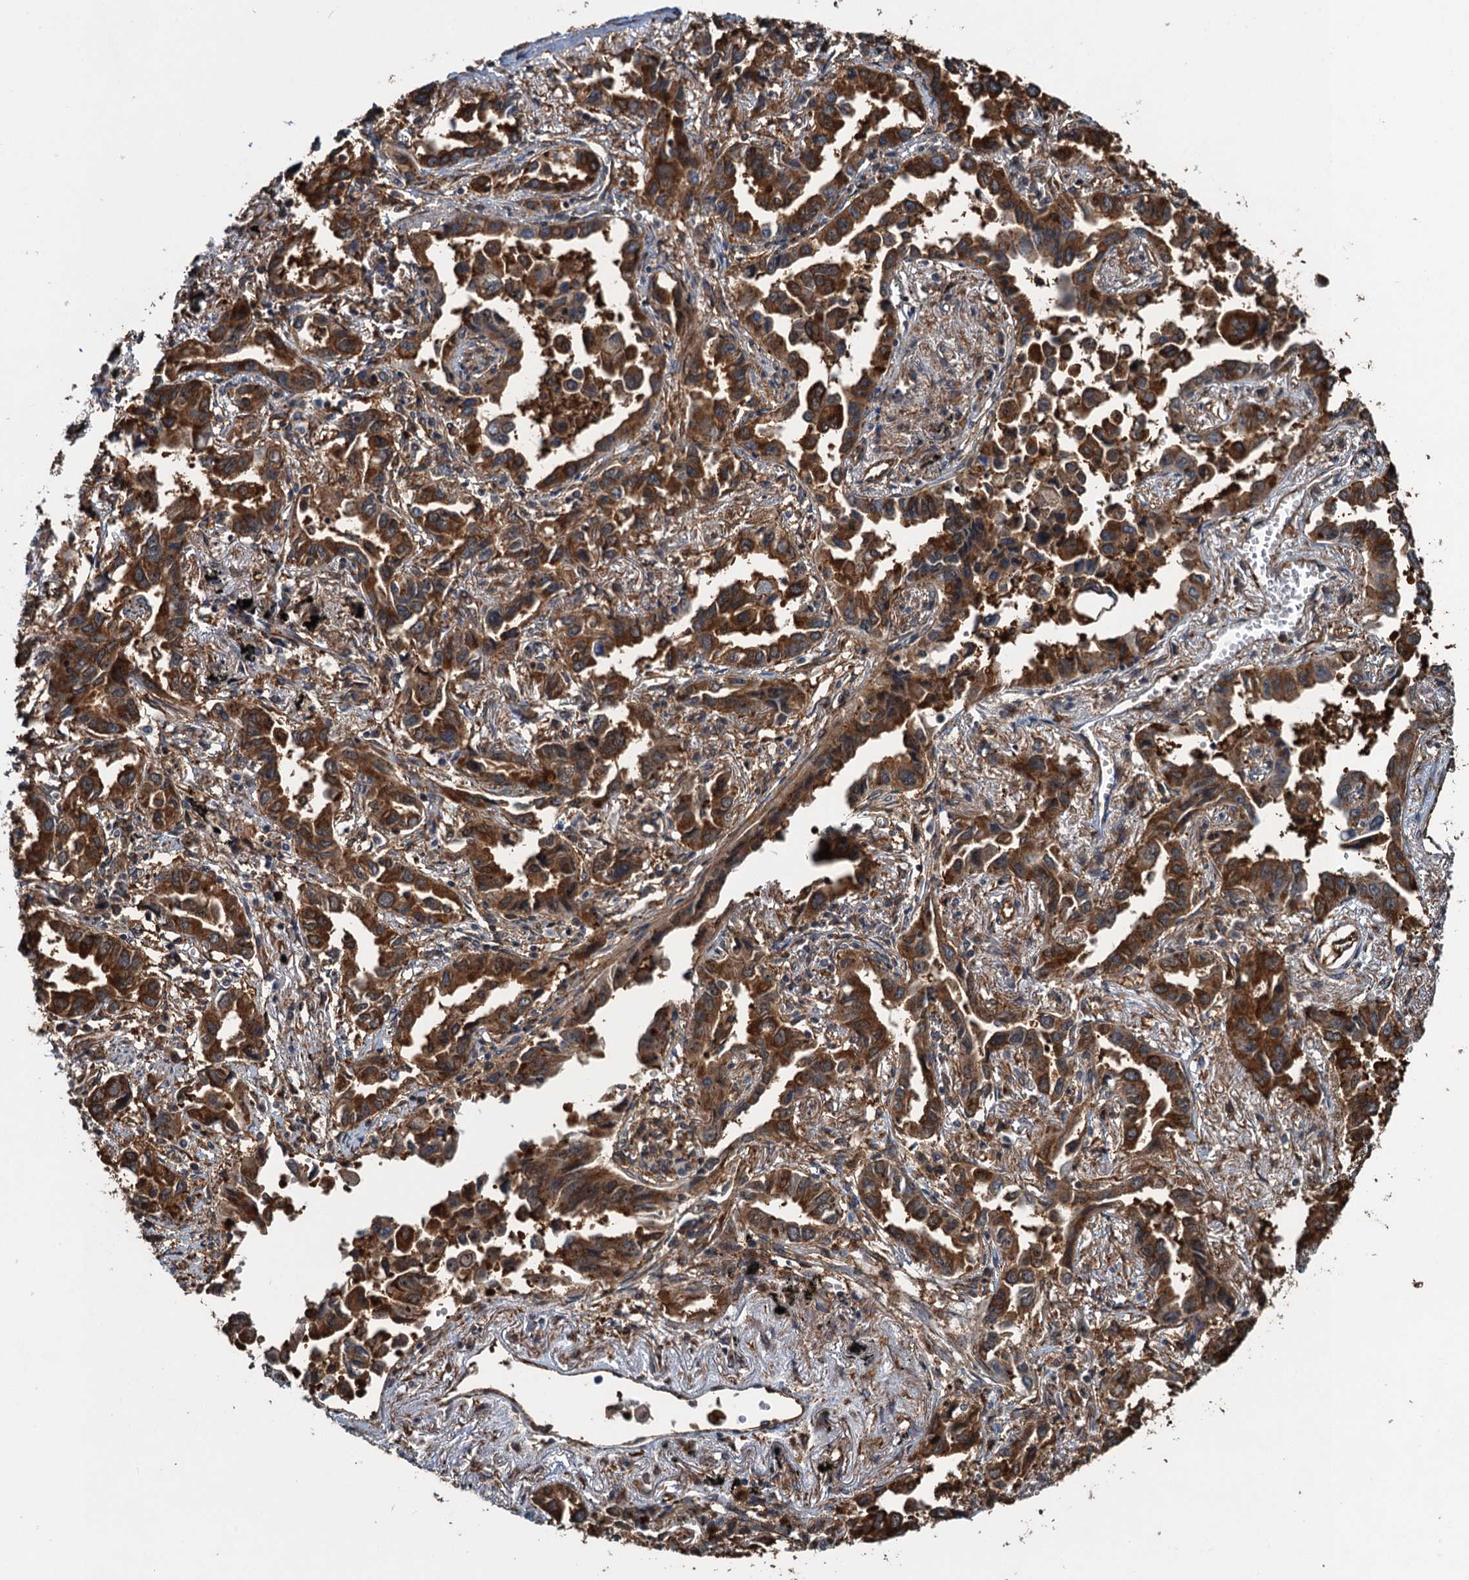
{"staining": {"intensity": "strong", "quantity": ">75%", "location": "cytoplasmic/membranous"}, "tissue": "lung cancer", "cell_type": "Tumor cells", "image_type": "cancer", "snomed": [{"axis": "morphology", "description": "Adenocarcinoma, NOS"}, {"axis": "topography", "description": "Lung"}], "caption": "Immunohistochemical staining of human lung cancer shows high levels of strong cytoplasmic/membranous protein expression in approximately >75% of tumor cells. Using DAB (brown) and hematoxylin (blue) stains, captured at high magnification using brightfield microscopy.", "gene": "WHAMM", "patient": {"sex": "male", "age": 67}}